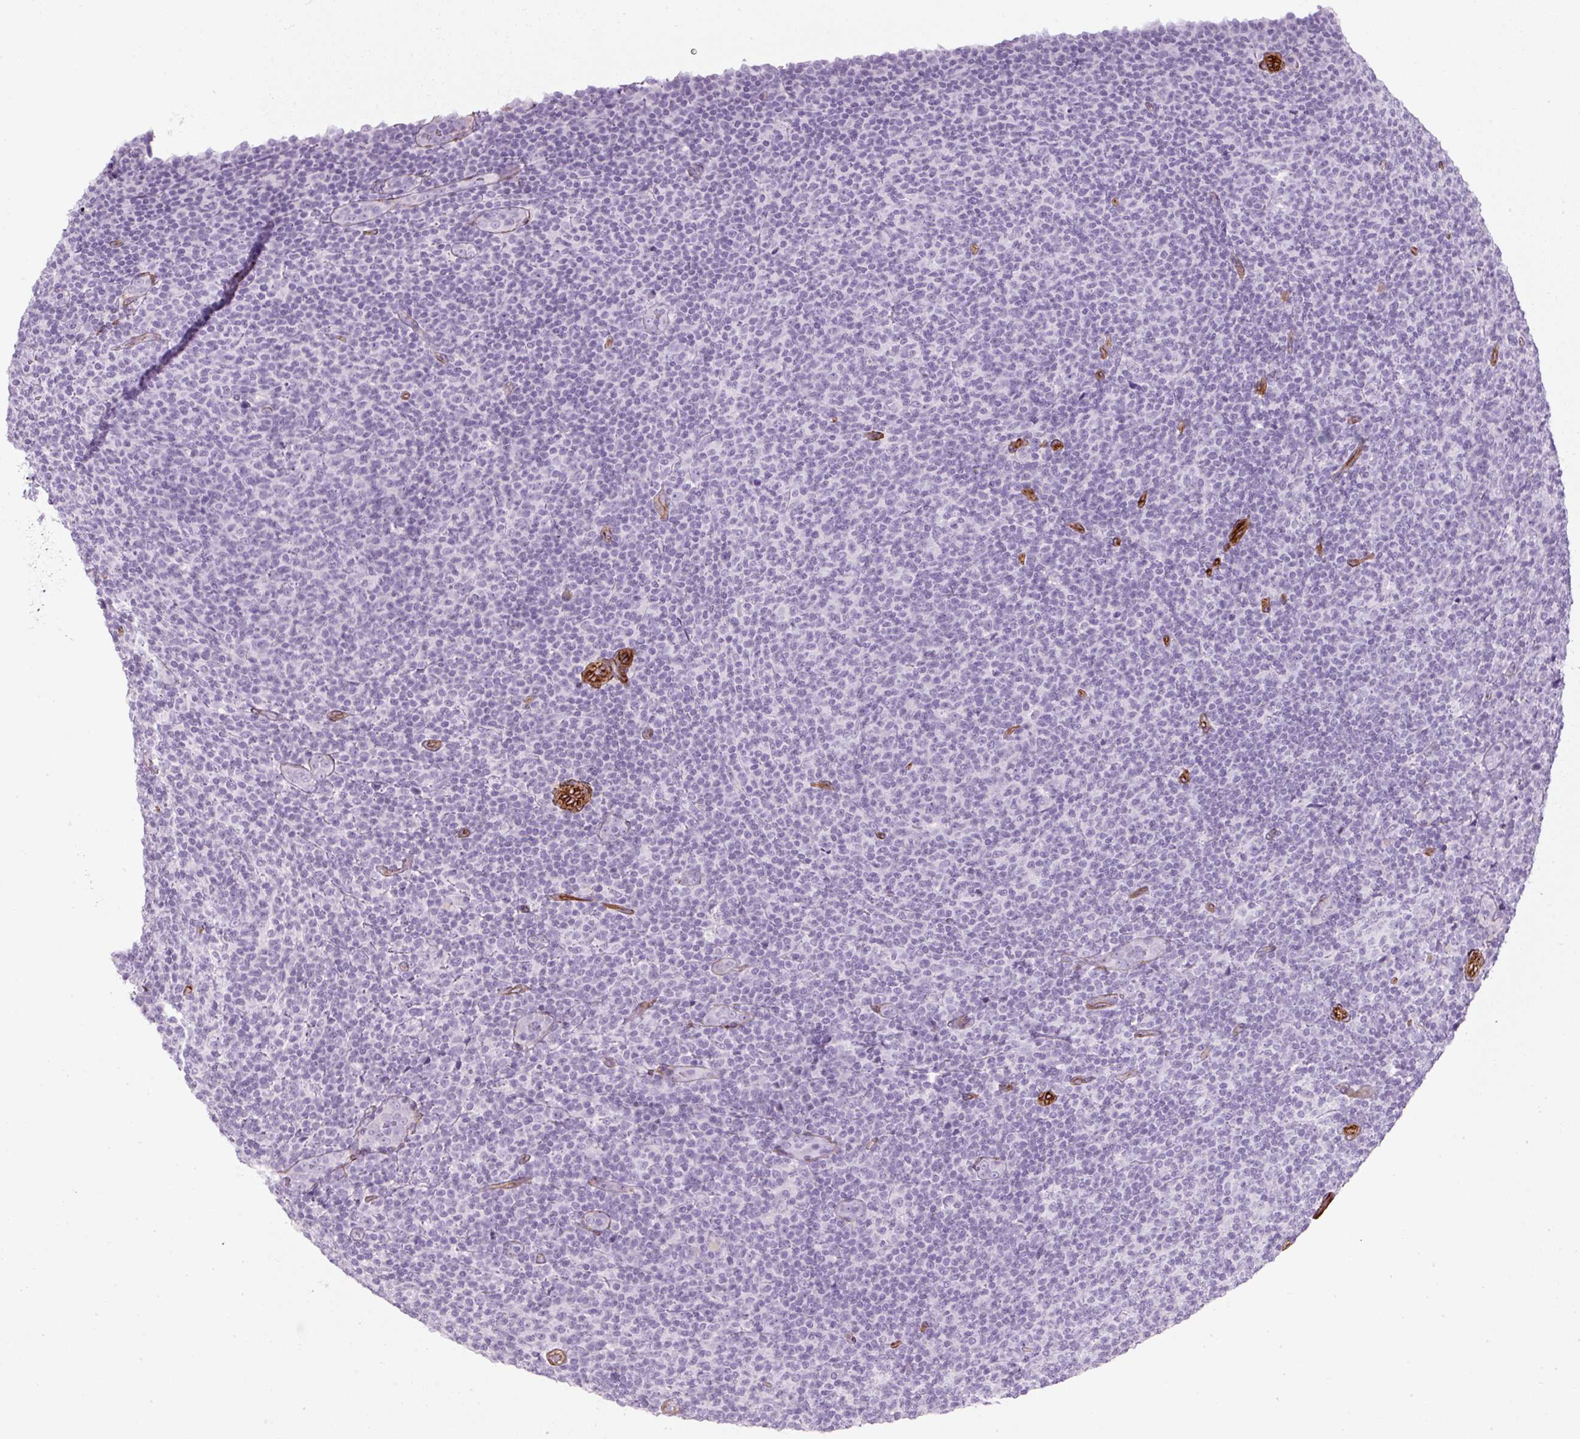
{"staining": {"intensity": "negative", "quantity": "none", "location": "none"}, "tissue": "lymphoma", "cell_type": "Tumor cells", "image_type": "cancer", "snomed": [{"axis": "morphology", "description": "Malignant lymphoma, non-Hodgkin's type, Low grade"}, {"axis": "topography", "description": "Lymph node"}], "caption": "Protein analysis of low-grade malignant lymphoma, non-Hodgkin's type exhibits no significant staining in tumor cells. The staining is performed using DAB (3,3'-diaminobenzidine) brown chromogen with nuclei counter-stained in using hematoxylin.", "gene": "CAVIN3", "patient": {"sex": "male", "age": 66}}